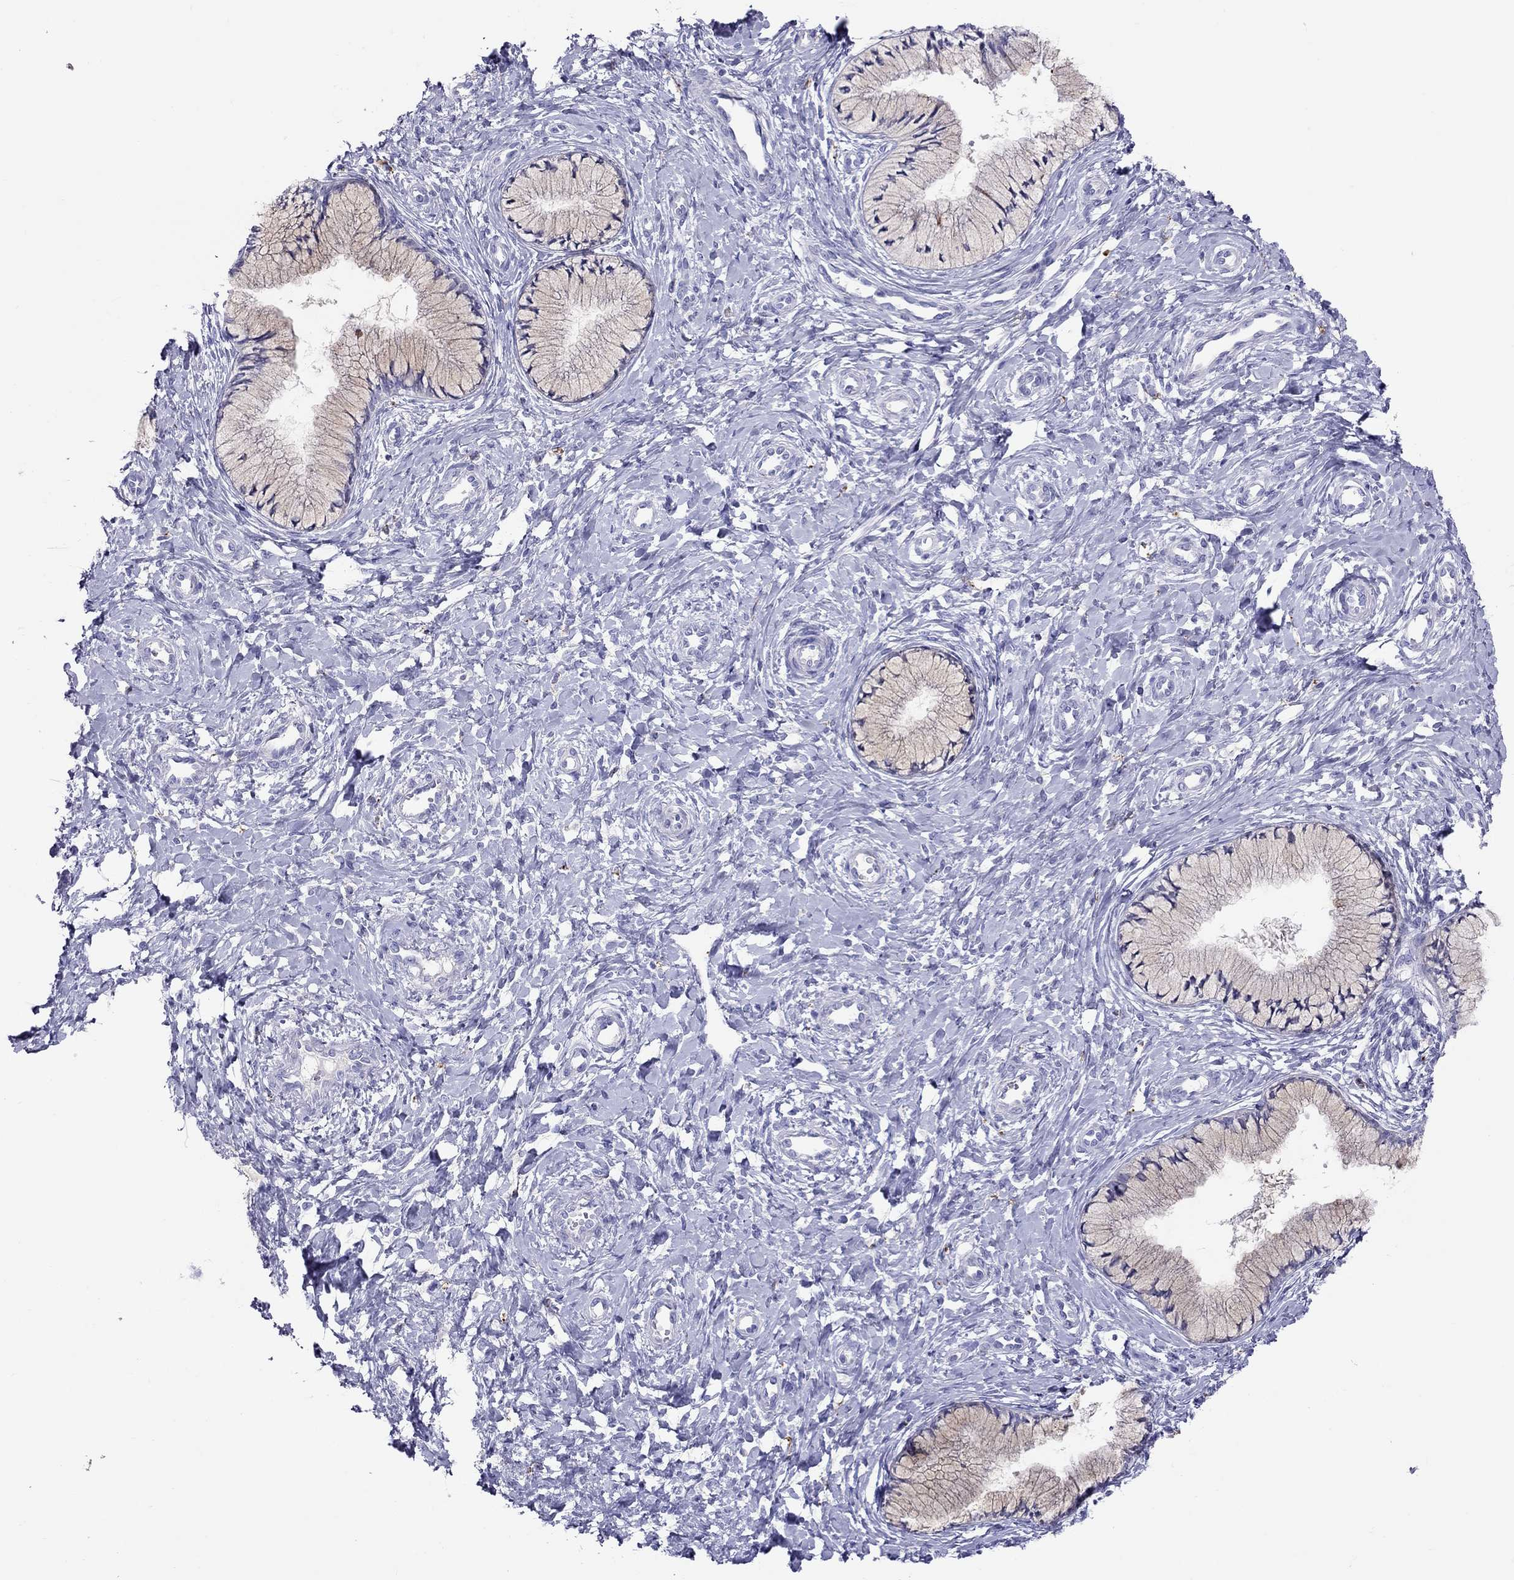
{"staining": {"intensity": "negative", "quantity": "none", "location": "none"}, "tissue": "cervix", "cell_type": "Glandular cells", "image_type": "normal", "snomed": [{"axis": "morphology", "description": "Normal tissue, NOS"}, {"axis": "topography", "description": "Cervix"}], "caption": "Image shows no protein expression in glandular cells of unremarkable cervix. The staining was performed using DAB (3,3'-diaminobenzidine) to visualize the protein expression in brown, while the nuclei were stained in blue with hematoxylin (Magnification: 20x).", "gene": "CLPSL2", "patient": {"sex": "female", "age": 37}}